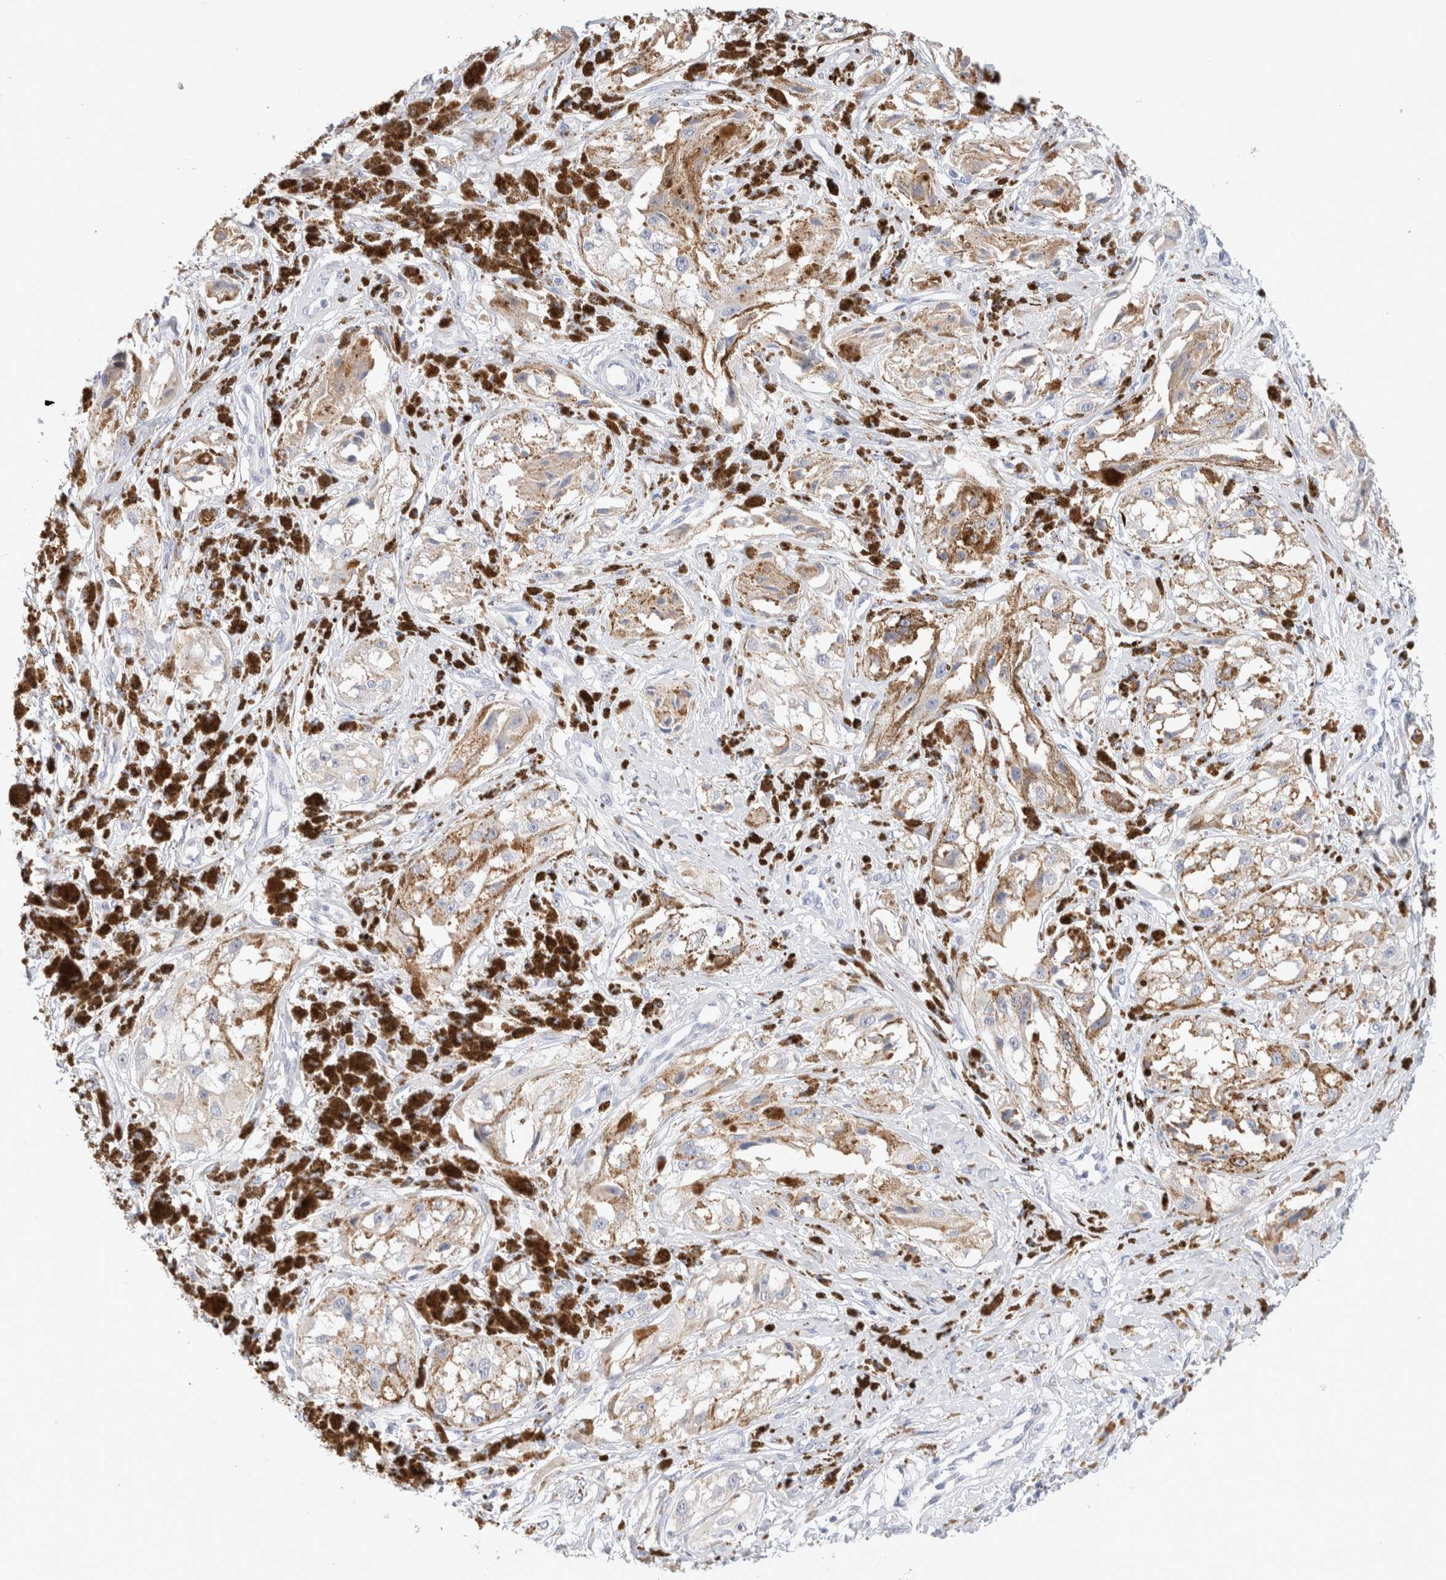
{"staining": {"intensity": "negative", "quantity": "none", "location": "none"}, "tissue": "melanoma", "cell_type": "Tumor cells", "image_type": "cancer", "snomed": [{"axis": "morphology", "description": "Malignant melanoma, NOS"}, {"axis": "topography", "description": "Skin"}], "caption": "The immunohistochemistry (IHC) image has no significant staining in tumor cells of malignant melanoma tissue. (DAB (3,3'-diaminobenzidine) immunohistochemistry (IHC) with hematoxylin counter stain).", "gene": "GADD45G", "patient": {"sex": "male", "age": 88}}